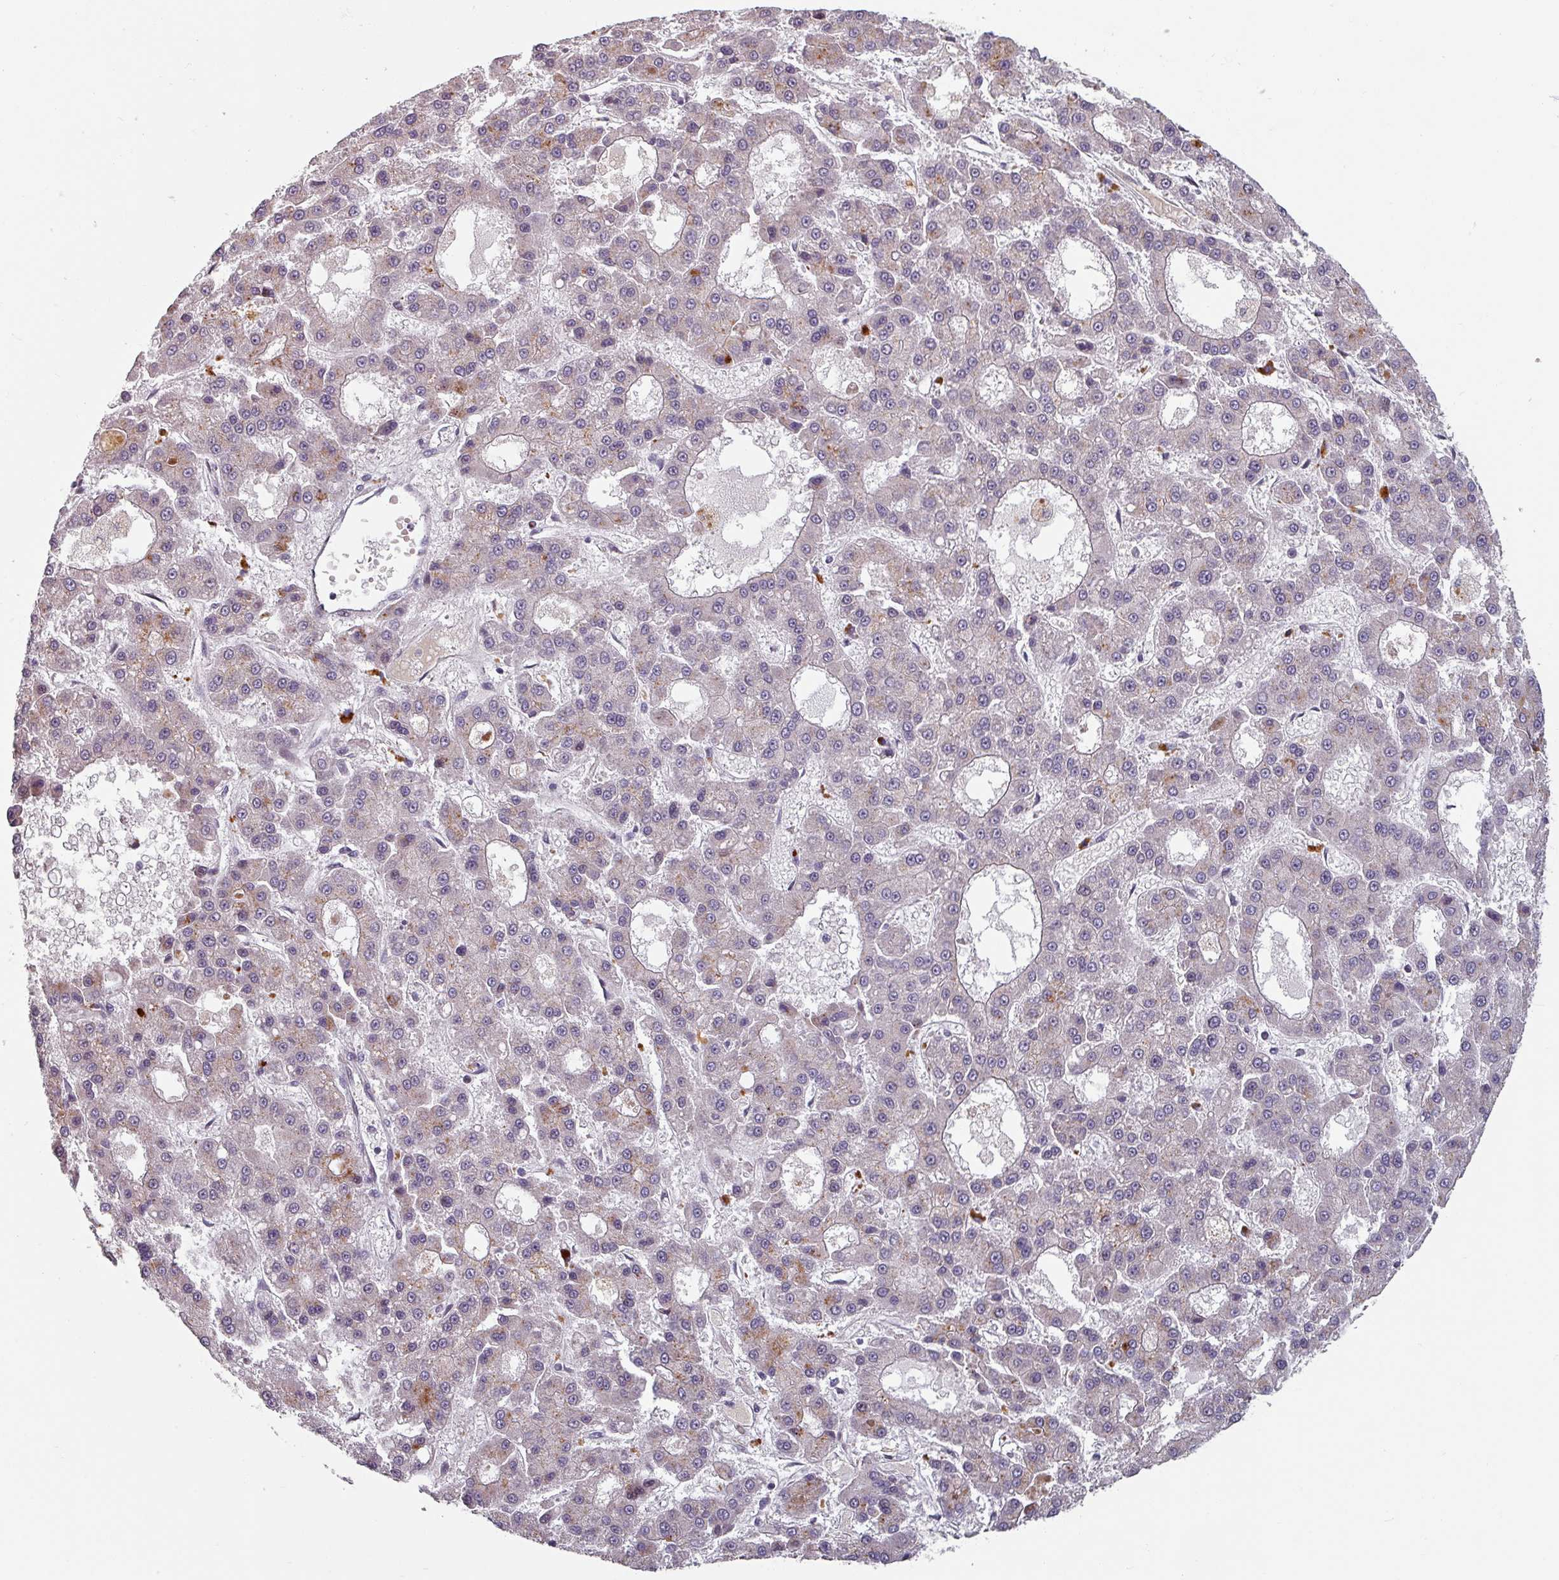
{"staining": {"intensity": "weak", "quantity": "<25%", "location": "cytoplasmic/membranous"}, "tissue": "liver cancer", "cell_type": "Tumor cells", "image_type": "cancer", "snomed": [{"axis": "morphology", "description": "Carcinoma, Hepatocellular, NOS"}, {"axis": "topography", "description": "Liver"}], "caption": "Immunohistochemistry of liver cancer reveals no expression in tumor cells.", "gene": "CYB5RL", "patient": {"sex": "male", "age": 70}}